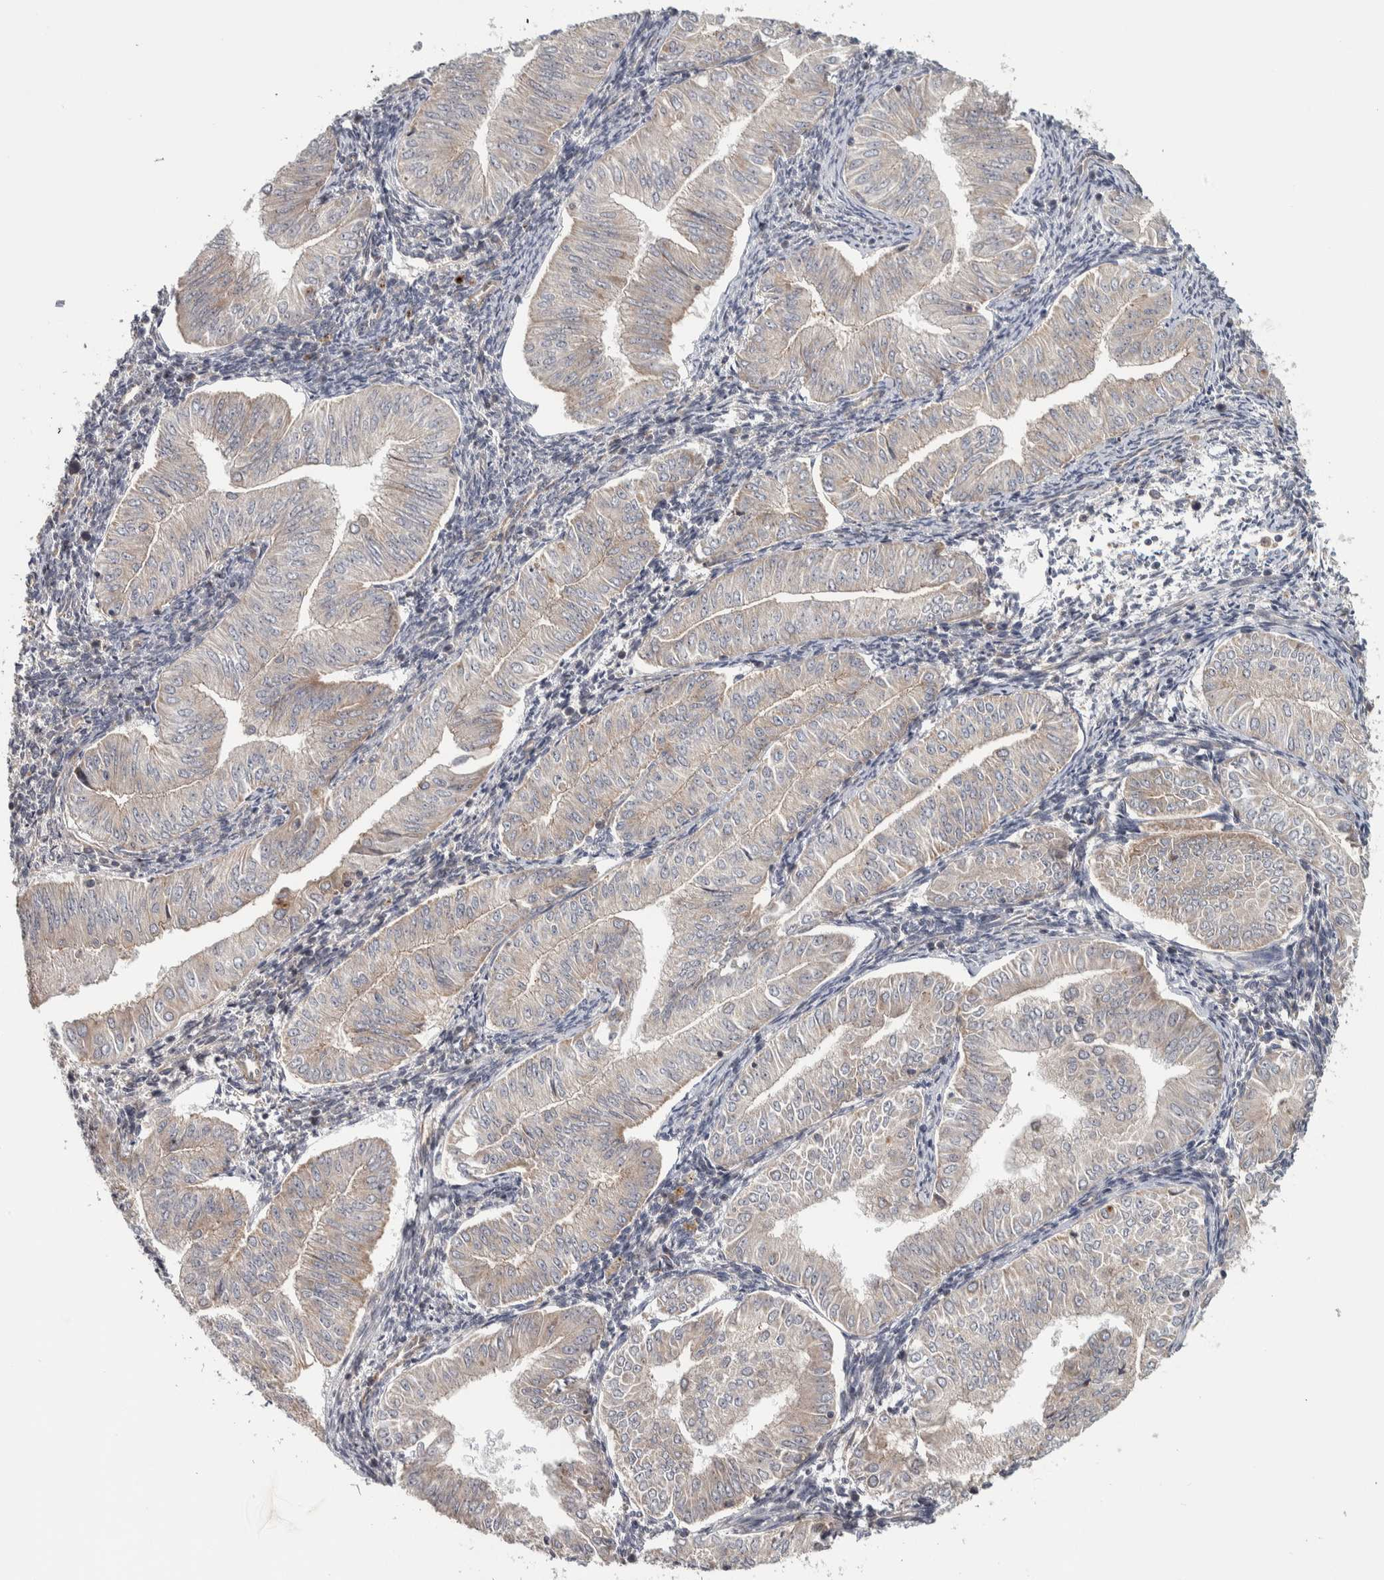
{"staining": {"intensity": "negative", "quantity": "none", "location": "none"}, "tissue": "endometrial cancer", "cell_type": "Tumor cells", "image_type": "cancer", "snomed": [{"axis": "morphology", "description": "Normal tissue, NOS"}, {"axis": "morphology", "description": "Adenocarcinoma, NOS"}, {"axis": "topography", "description": "Endometrium"}], "caption": "Immunohistochemistry micrograph of endometrial cancer (adenocarcinoma) stained for a protein (brown), which shows no expression in tumor cells.", "gene": "CHMP4C", "patient": {"sex": "female", "age": 53}}